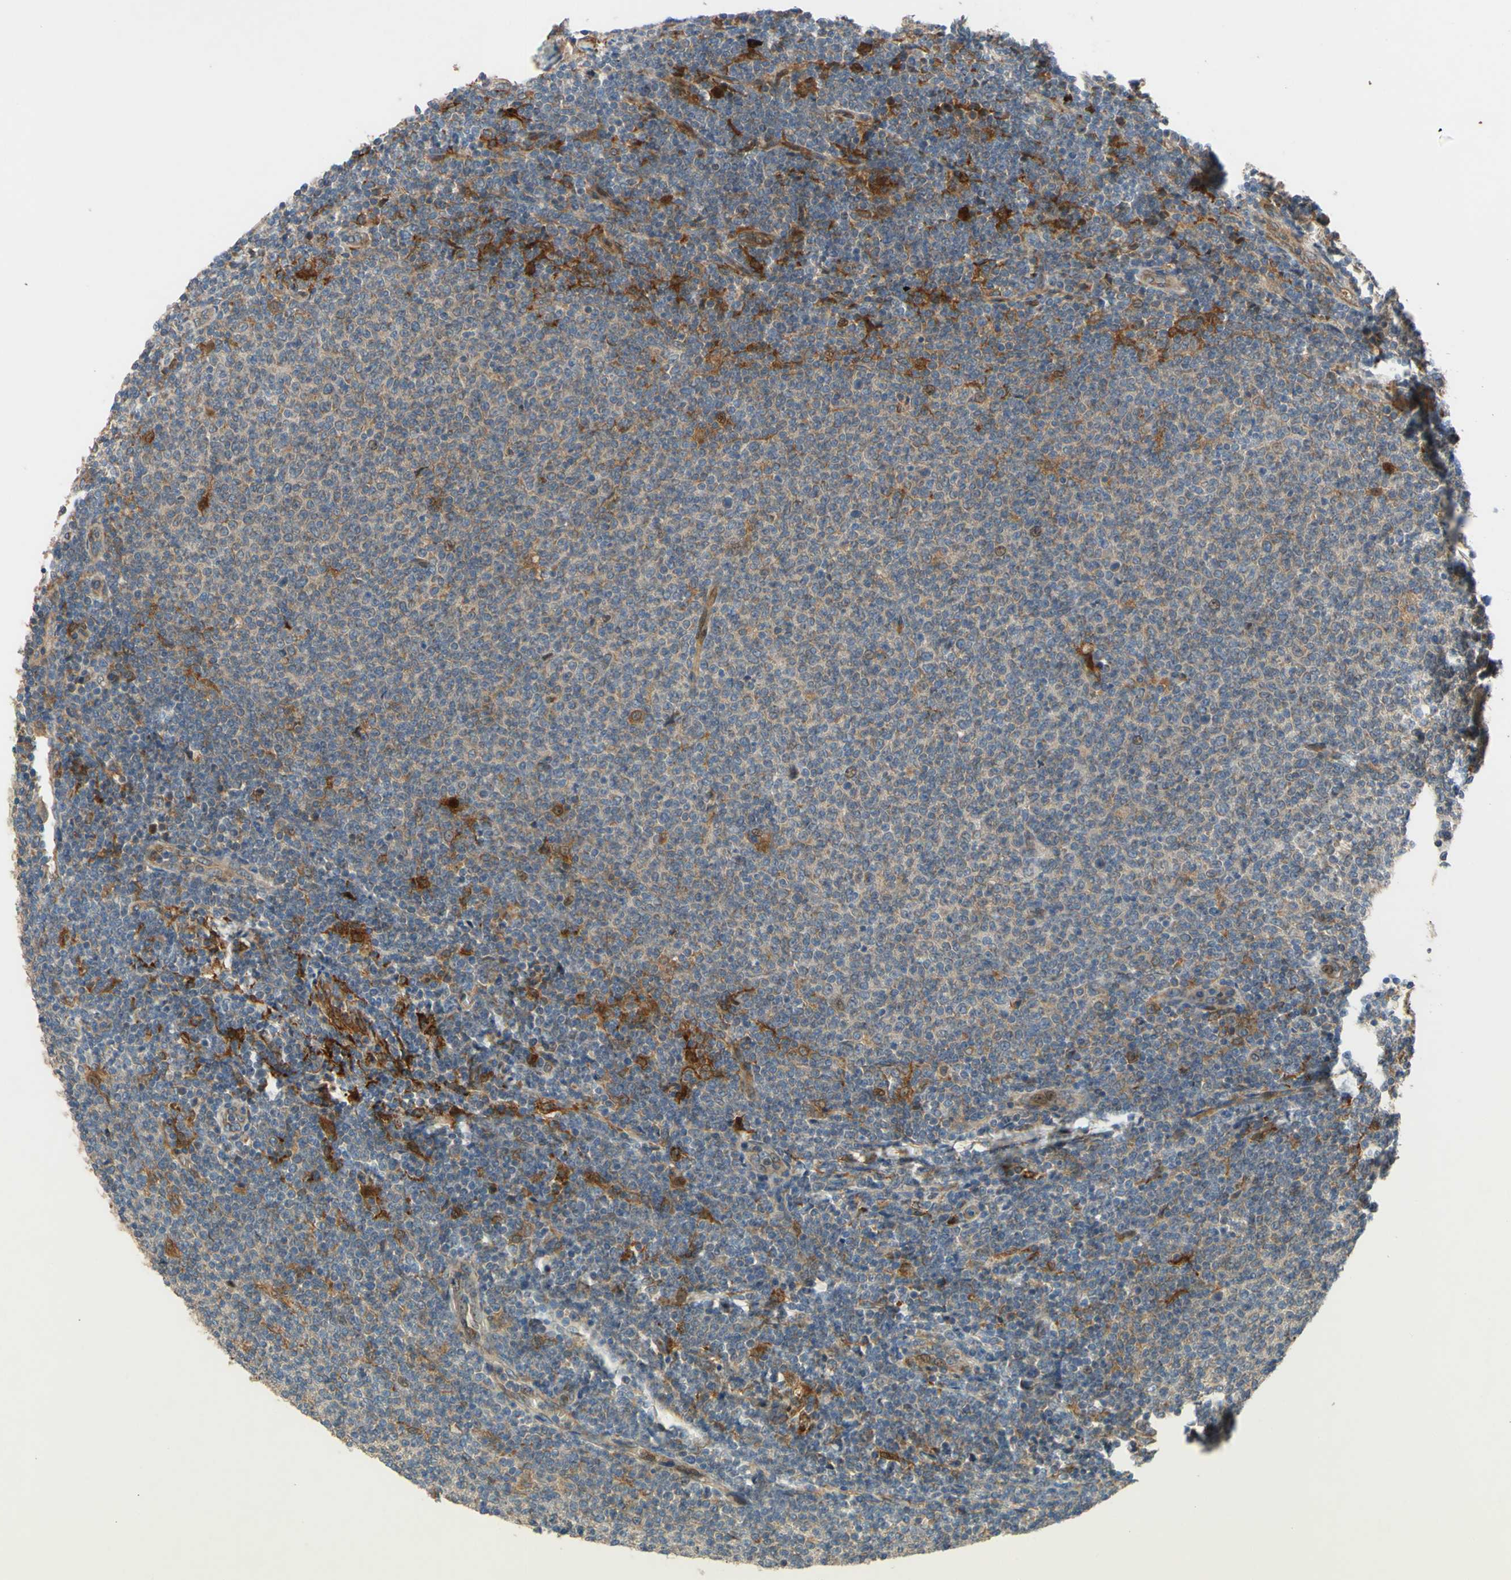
{"staining": {"intensity": "weak", "quantity": "25%-75%", "location": "cytoplasmic/membranous"}, "tissue": "lymphoma", "cell_type": "Tumor cells", "image_type": "cancer", "snomed": [{"axis": "morphology", "description": "Malignant lymphoma, non-Hodgkin's type, Low grade"}, {"axis": "topography", "description": "Lymph node"}], "caption": "Protein staining reveals weak cytoplasmic/membranous positivity in approximately 25%-75% of tumor cells in lymphoma. The staining was performed using DAB, with brown indicating positive protein expression. Nuclei are stained blue with hematoxylin.", "gene": "SPTLC1", "patient": {"sex": "male", "age": 66}}